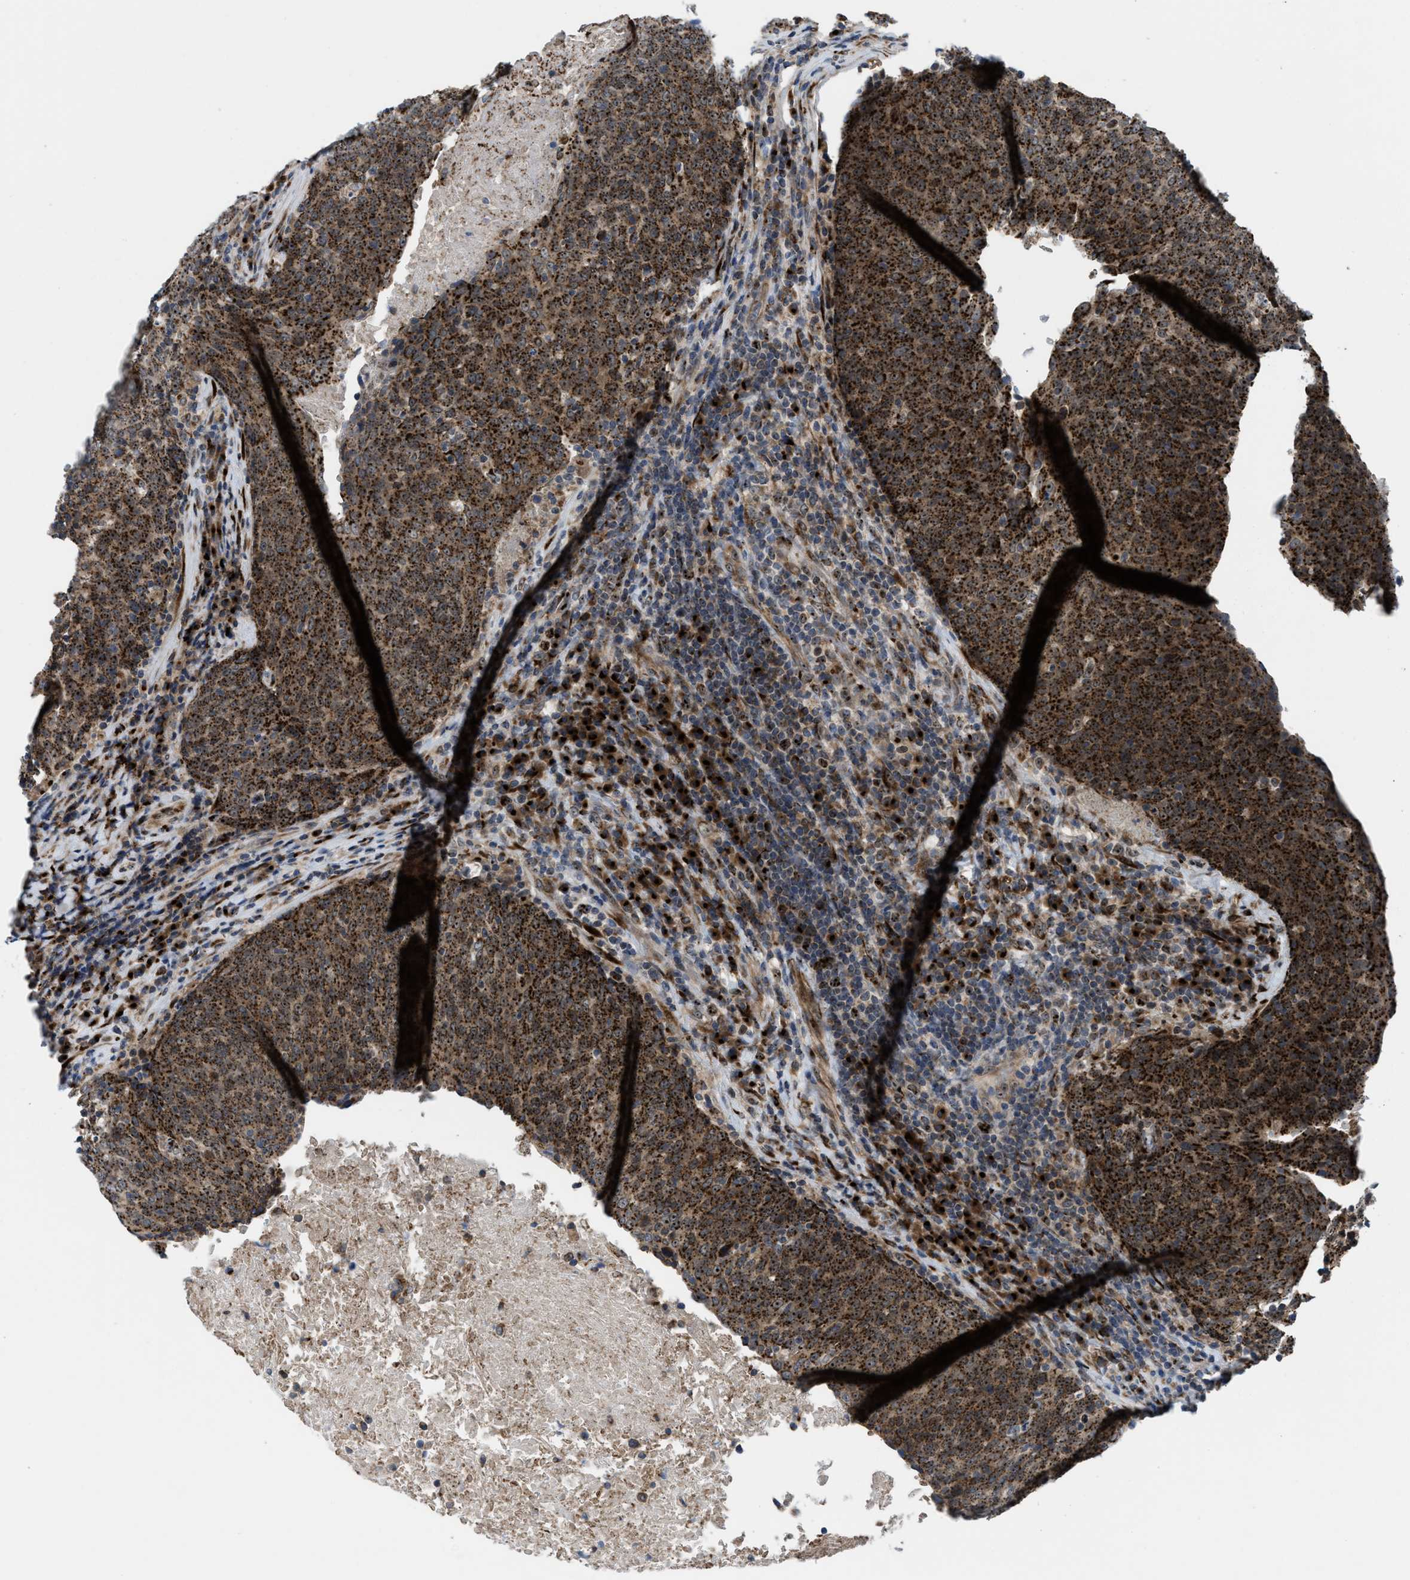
{"staining": {"intensity": "moderate", "quantity": ">75%", "location": "cytoplasmic/membranous"}, "tissue": "head and neck cancer", "cell_type": "Tumor cells", "image_type": "cancer", "snomed": [{"axis": "morphology", "description": "Squamous cell carcinoma, NOS"}, {"axis": "morphology", "description": "Squamous cell carcinoma, metastatic, NOS"}, {"axis": "topography", "description": "Lymph node"}, {"axis": "topography", "description": "Head-Neck"}], "caption": "Brown immunohistochemical staining in head and neck metastatic squamous cell carcinoma demonstrates moderate cytoplasmic/membranous staining in about >75% of tumor cells.", "gene": "SLC38A10", "patient": {"sex": "male", "age": 62}}